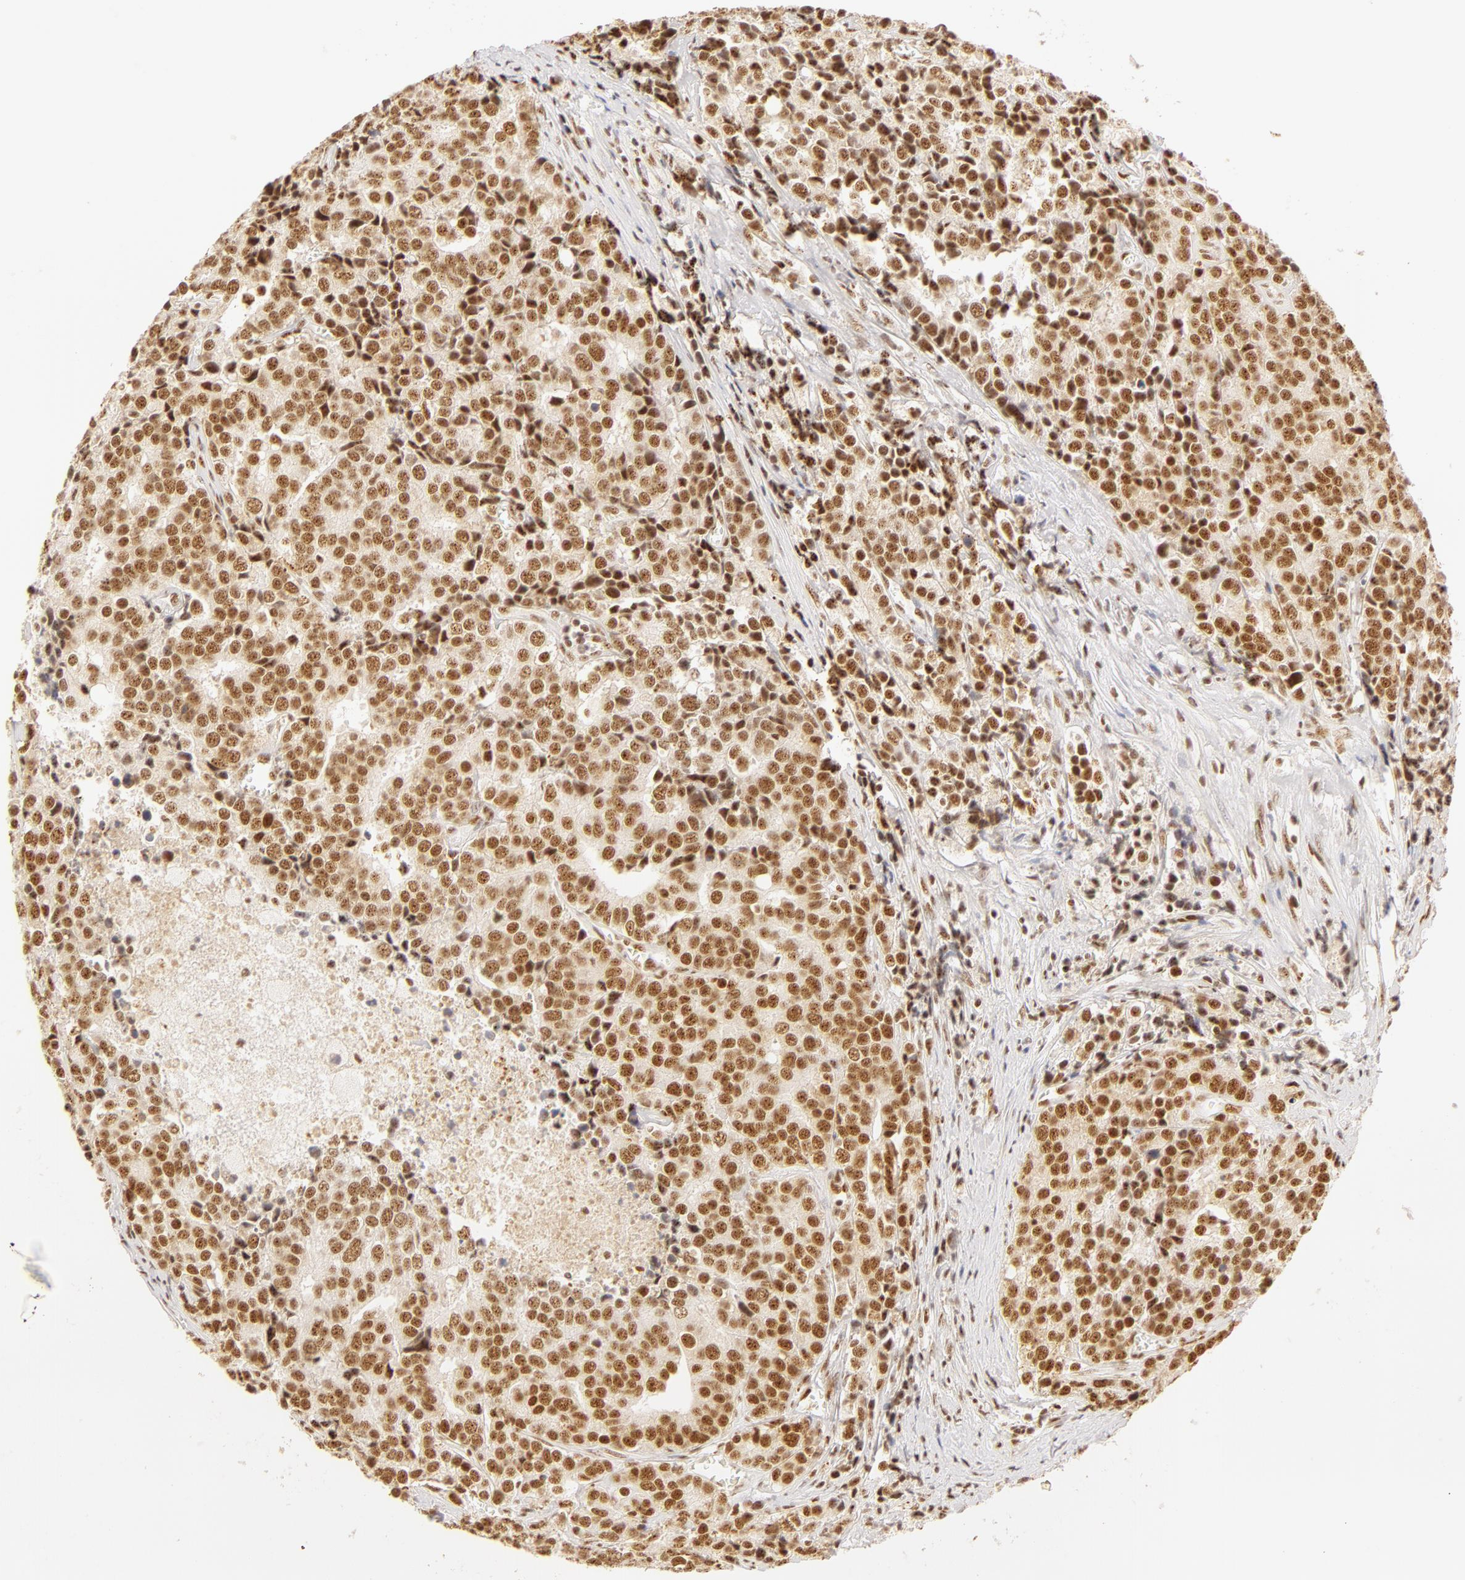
{"staining": {"intensity": "moderate", "quantity": ">75%", "location": "nuclear"}, "tissue": "prostate cancer", "cell_type": "Tumor cells", "image_type": "cancer", "snomed": [{"axis": "morphology", "description": "Adenocarcinoma, High grade"}, {"axis": "topography", "description": "Prostate"}], "caption": "Protein expression analysis of adenocarcinoma (high-grade) (prostate) demonstrates moderate nuclear expression in about >75% of tumor cells. Using DAB (brown) and hematoxylin (blue) stains, captured at high magnification using brightfield microscopy.", "gene": "RBM39", "patient": {"sex": "male", "age": 71}}